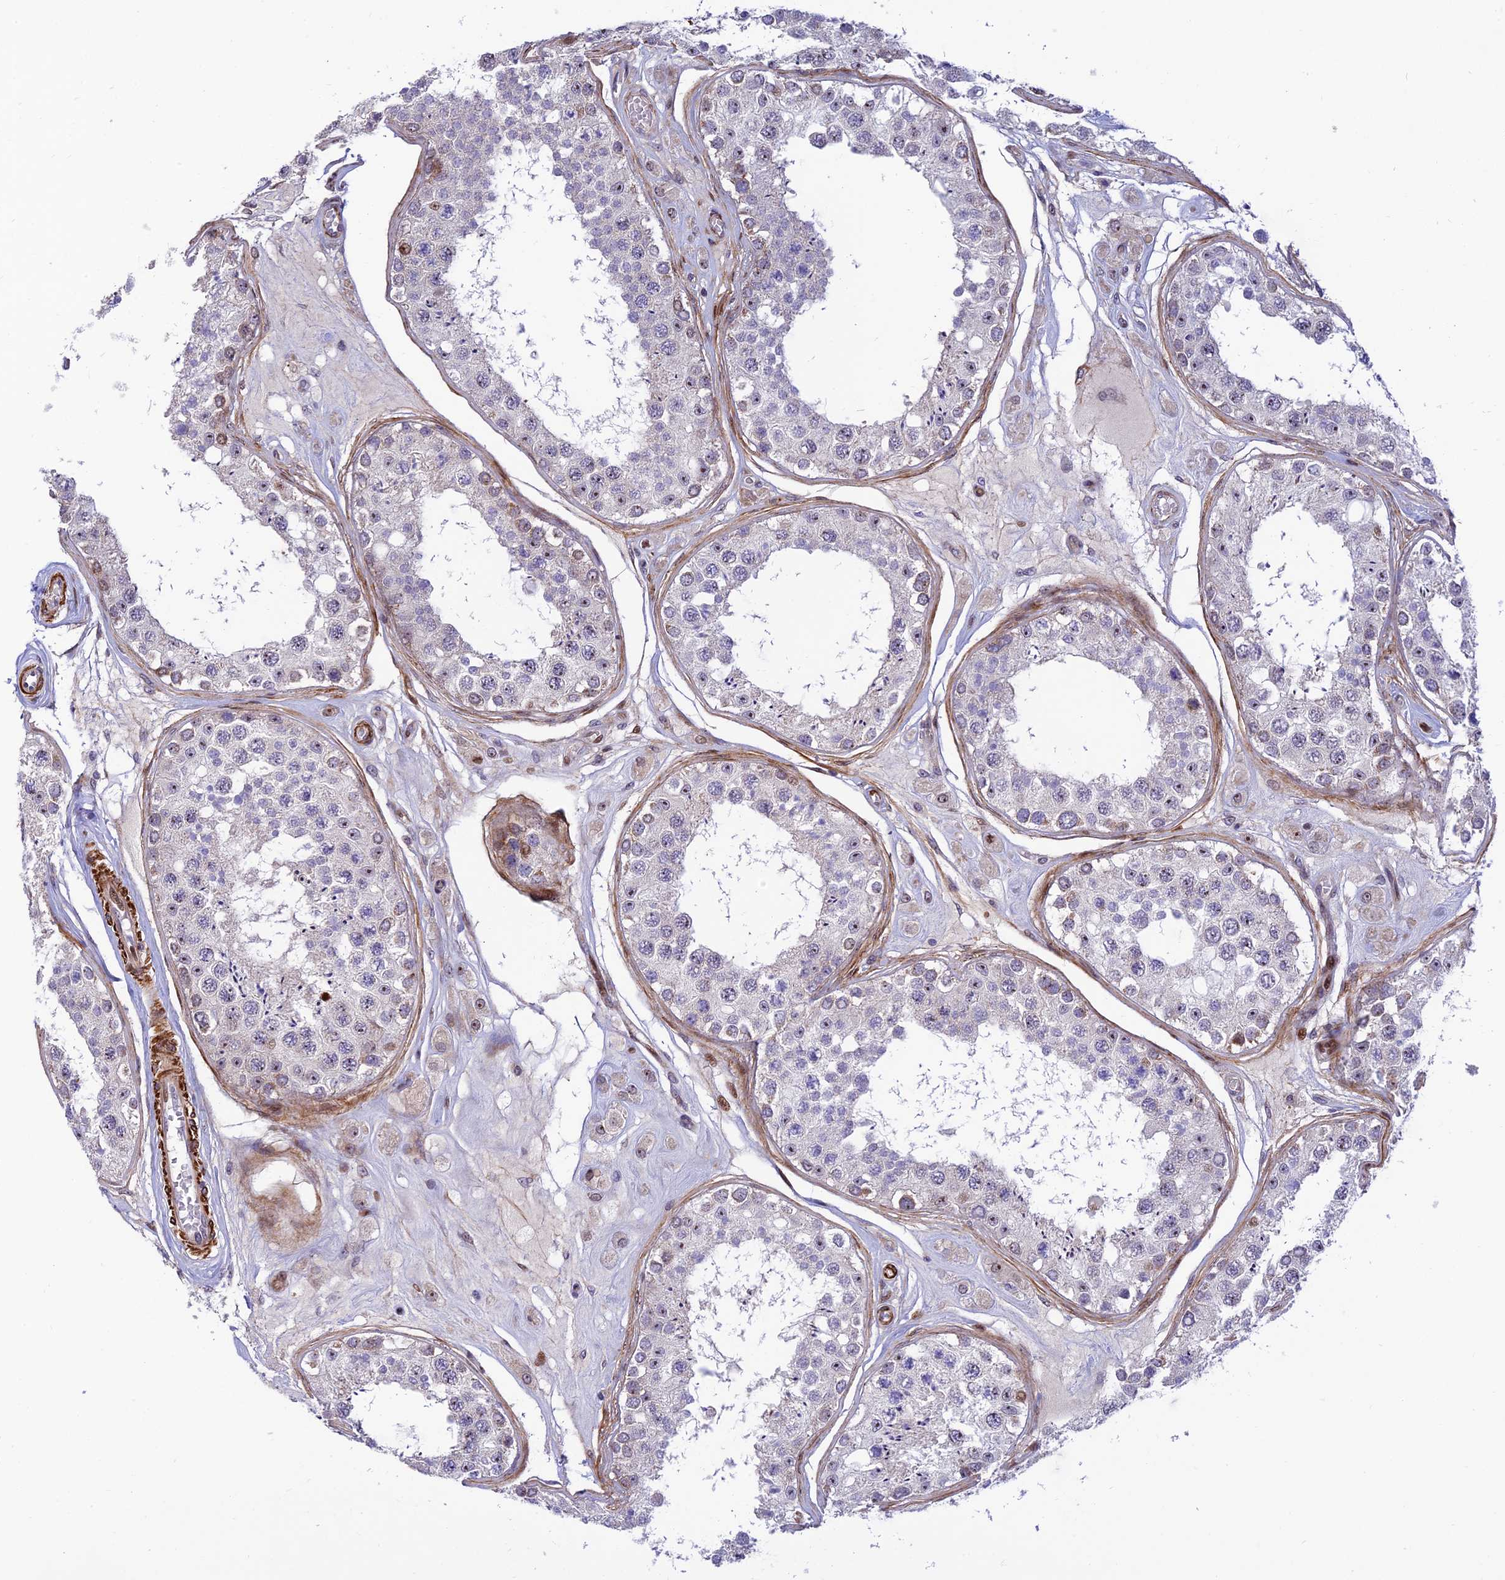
{"staining": {"intensity": "moderate", "quantity": "<25%", "location": "cytoplasmic/membranous"}, "tissue": "testis", "cell_type": "Cells in seminiferous ducts", "image_type": "normal", "snomed": [{"axis": "morphology", "description": "Normal tissue, NOS"}, {"axis": "topography", "description": "Testis"}], "caption": "Testis stained for a protein (brown) reveals moderate cytoplasmic/membranous positive staining in approximately <25% of cells in seminiferous ducts.", "gene": "KBTBD7", "patient": {"sex": "male", "age": 25}}